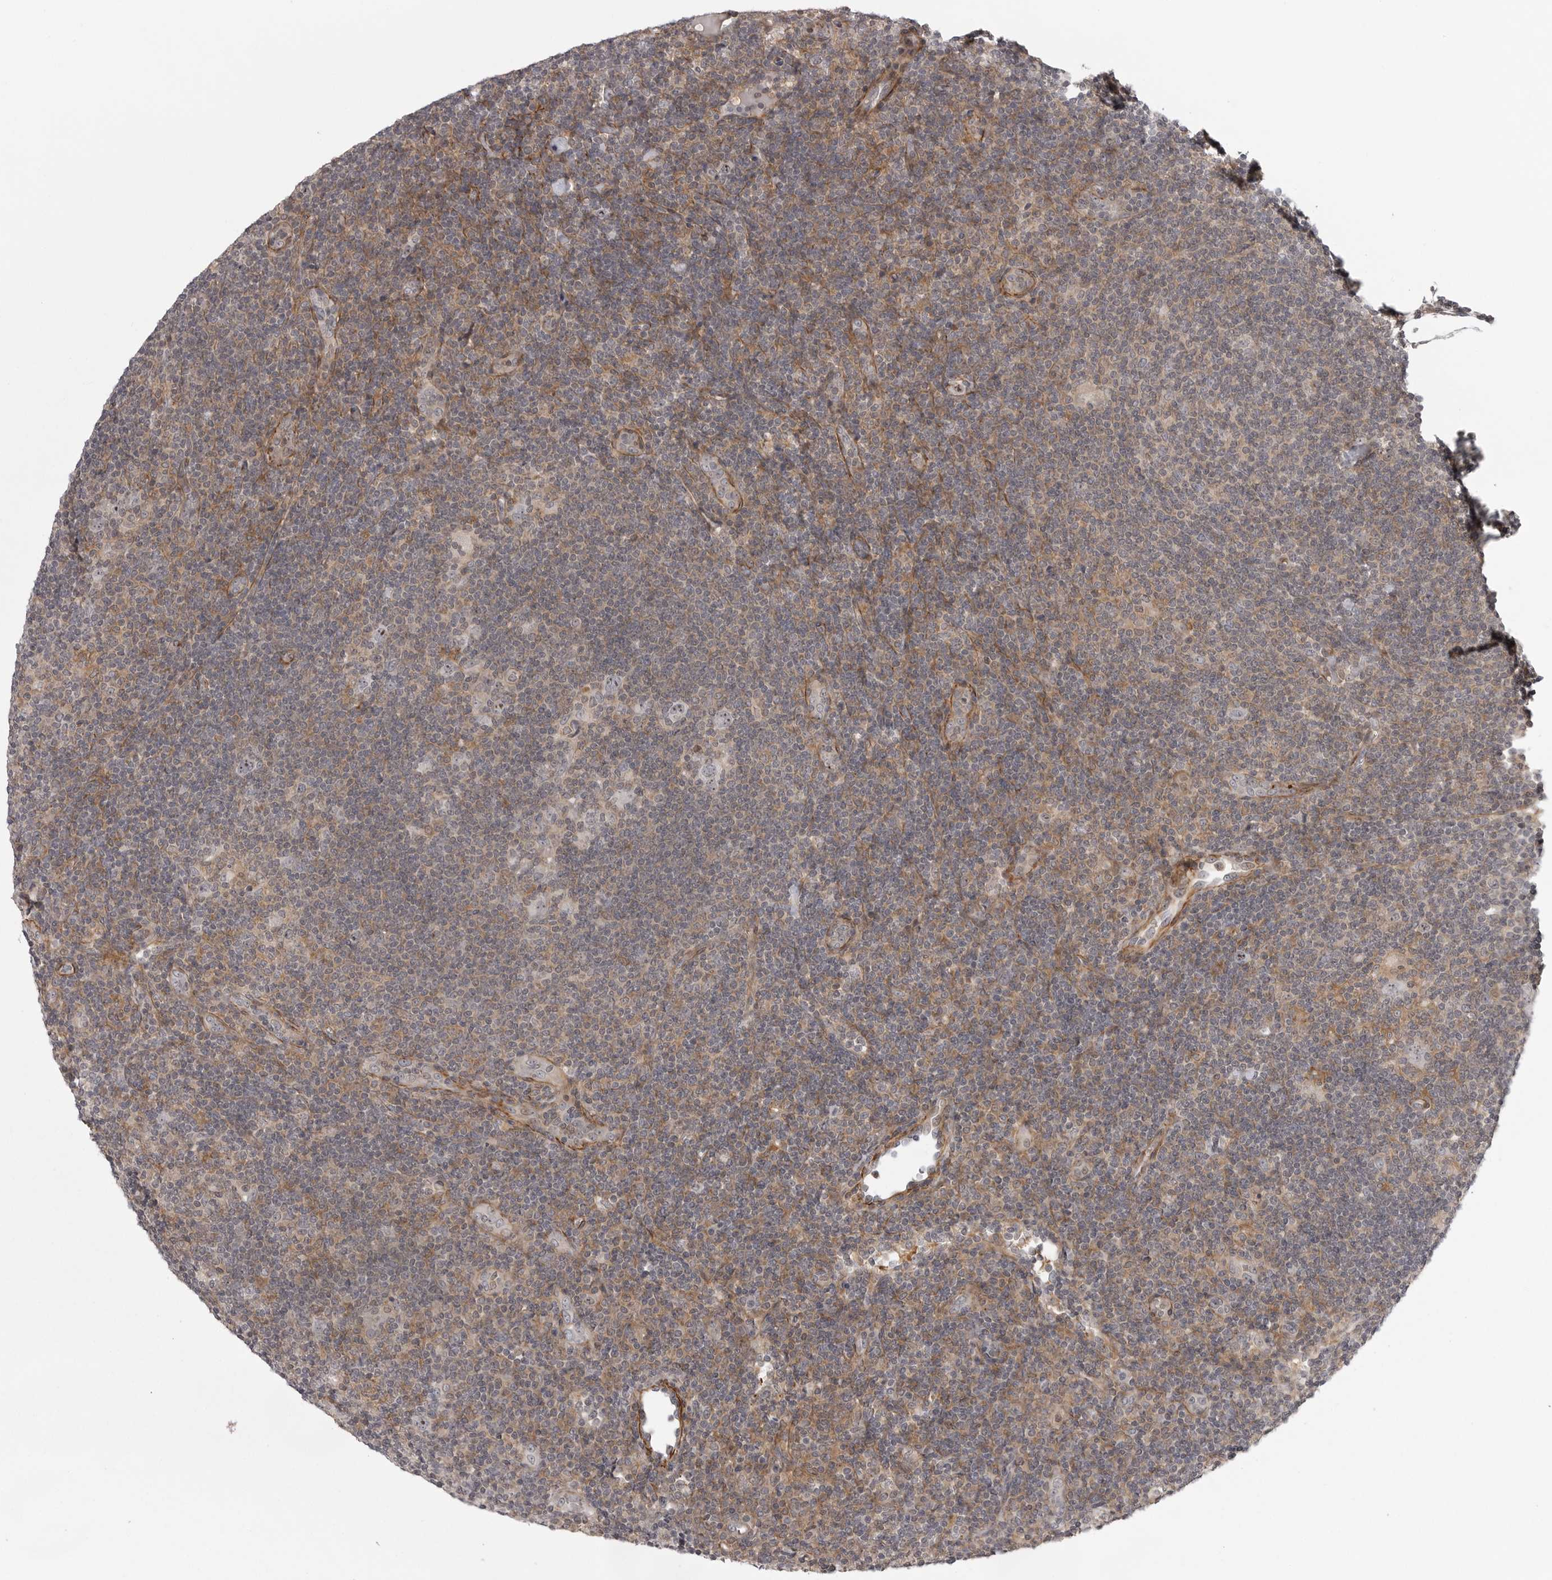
{"staining": {"intensity": "moderate", "quantity": "25%-75%", "location": "nuclear"}, "tissue": "lymphoma", "cell_type": "Tumor cells", "image_type": "cancer", "snomed": [{"axis": "morphology", "description": "Hodgkin's disease, NOS"}, {"axis": "topography", "description": "Lymph node"}], "caption": "A brown stain labels moderate nuclear expression of a protein in human Hodgkin's disease tumor cells. The staining was performed using DAB to visualize the protein expression in brown, while the nuclei were stained in blue with hematoxylin (Magnification: 20x).", "gene": "TUT4", "patient": {"sex": "female", "age": 57}}